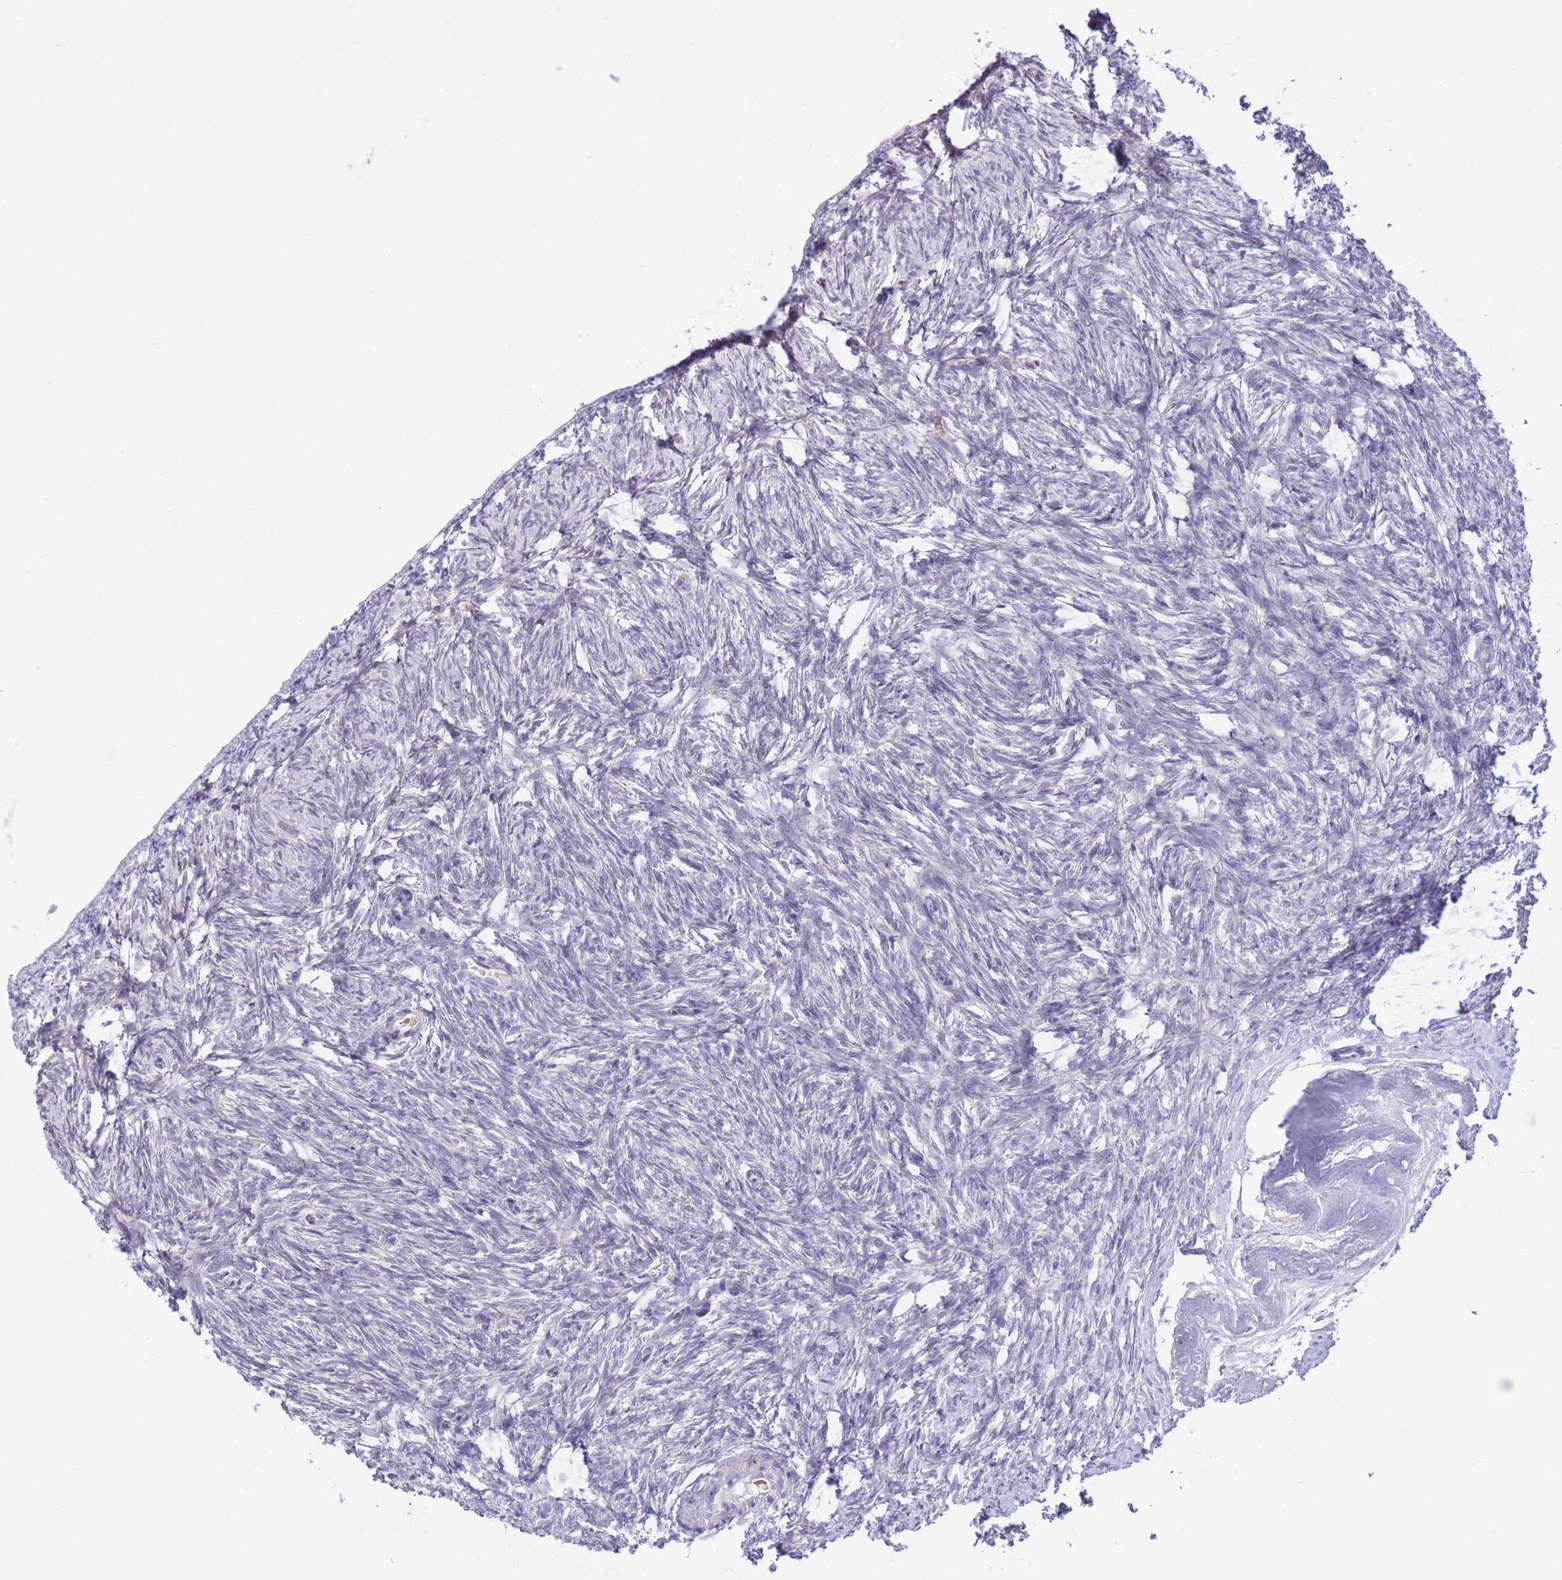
{"staining": {"intensity": "negative", "quantity": "none", "location": "none"}, "tissue": "ovary", "cell_type": "Ovarian stroma cells", "image_type": "normal", "snomed": [{"axis": "morphology", "description": "Normal tissue, NOS"}, {"axis": "topography", "description": "Ovary"}], "caption": "Immunohistochemical staining of normal human ovary displays no significant positivity in ovarian stroma cells.", "gene": "FBXO46", "patient": {"sex": "female", "age": 51}}